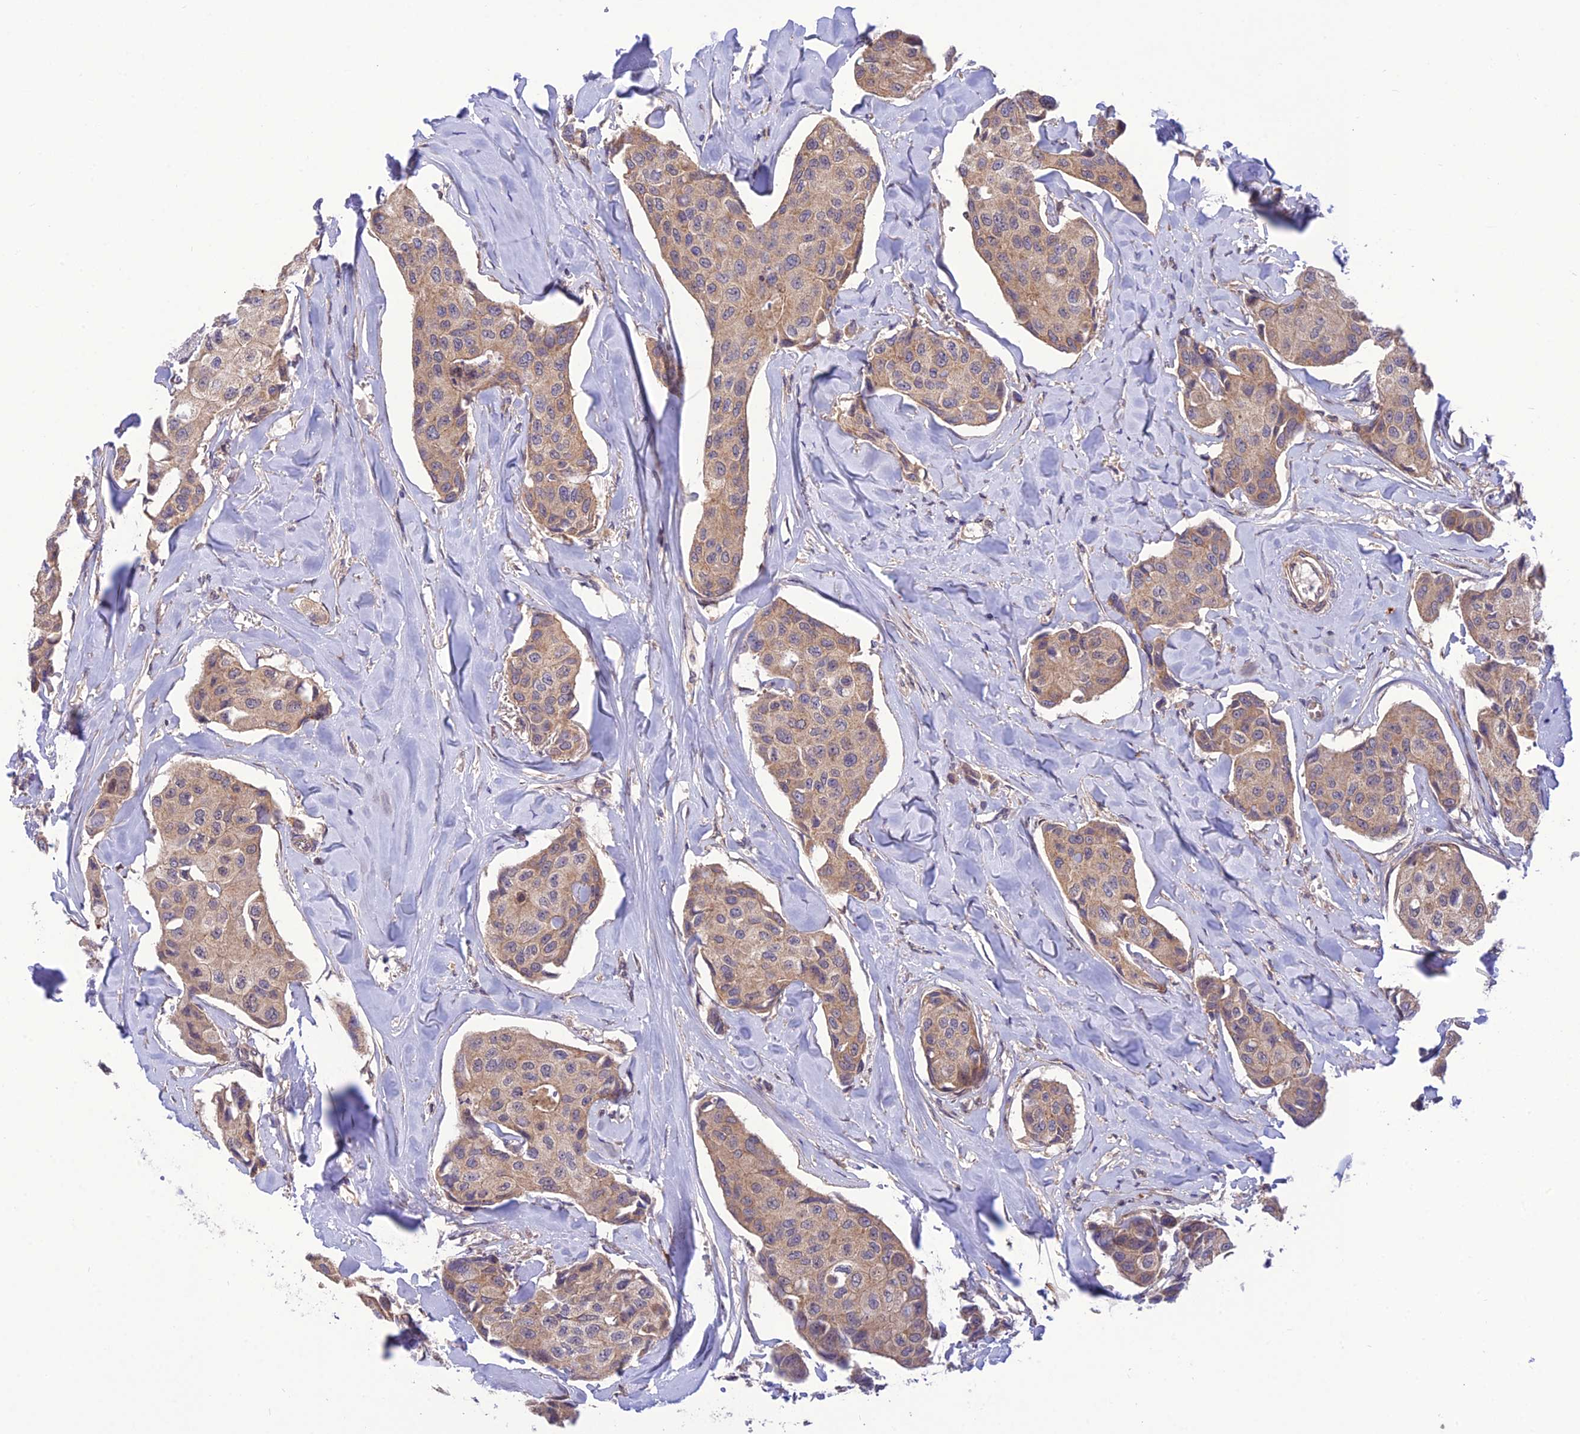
{"staining": {"intensity": "weak", "quantity": "25%-75%", "location": "cytoplasmic/membranous"}, "tissue": "breast cancer", "cell_type": "Tumor cells", "image_type": "cancer", "snomed": [{"axis": "morphology", "description": "Duct carcinoma"}, {"axis": "topography", "description": "Breast"}], "caption": "A photomicrograph showing weak cytoplasmic/membranous positivity in about 25%-75% of tumor cells in breast intraductal carcinoma, as visualized by brown immunohistochemical staining.", "gene": "UROS", "patient": {"sex": "female", "age": 80}}